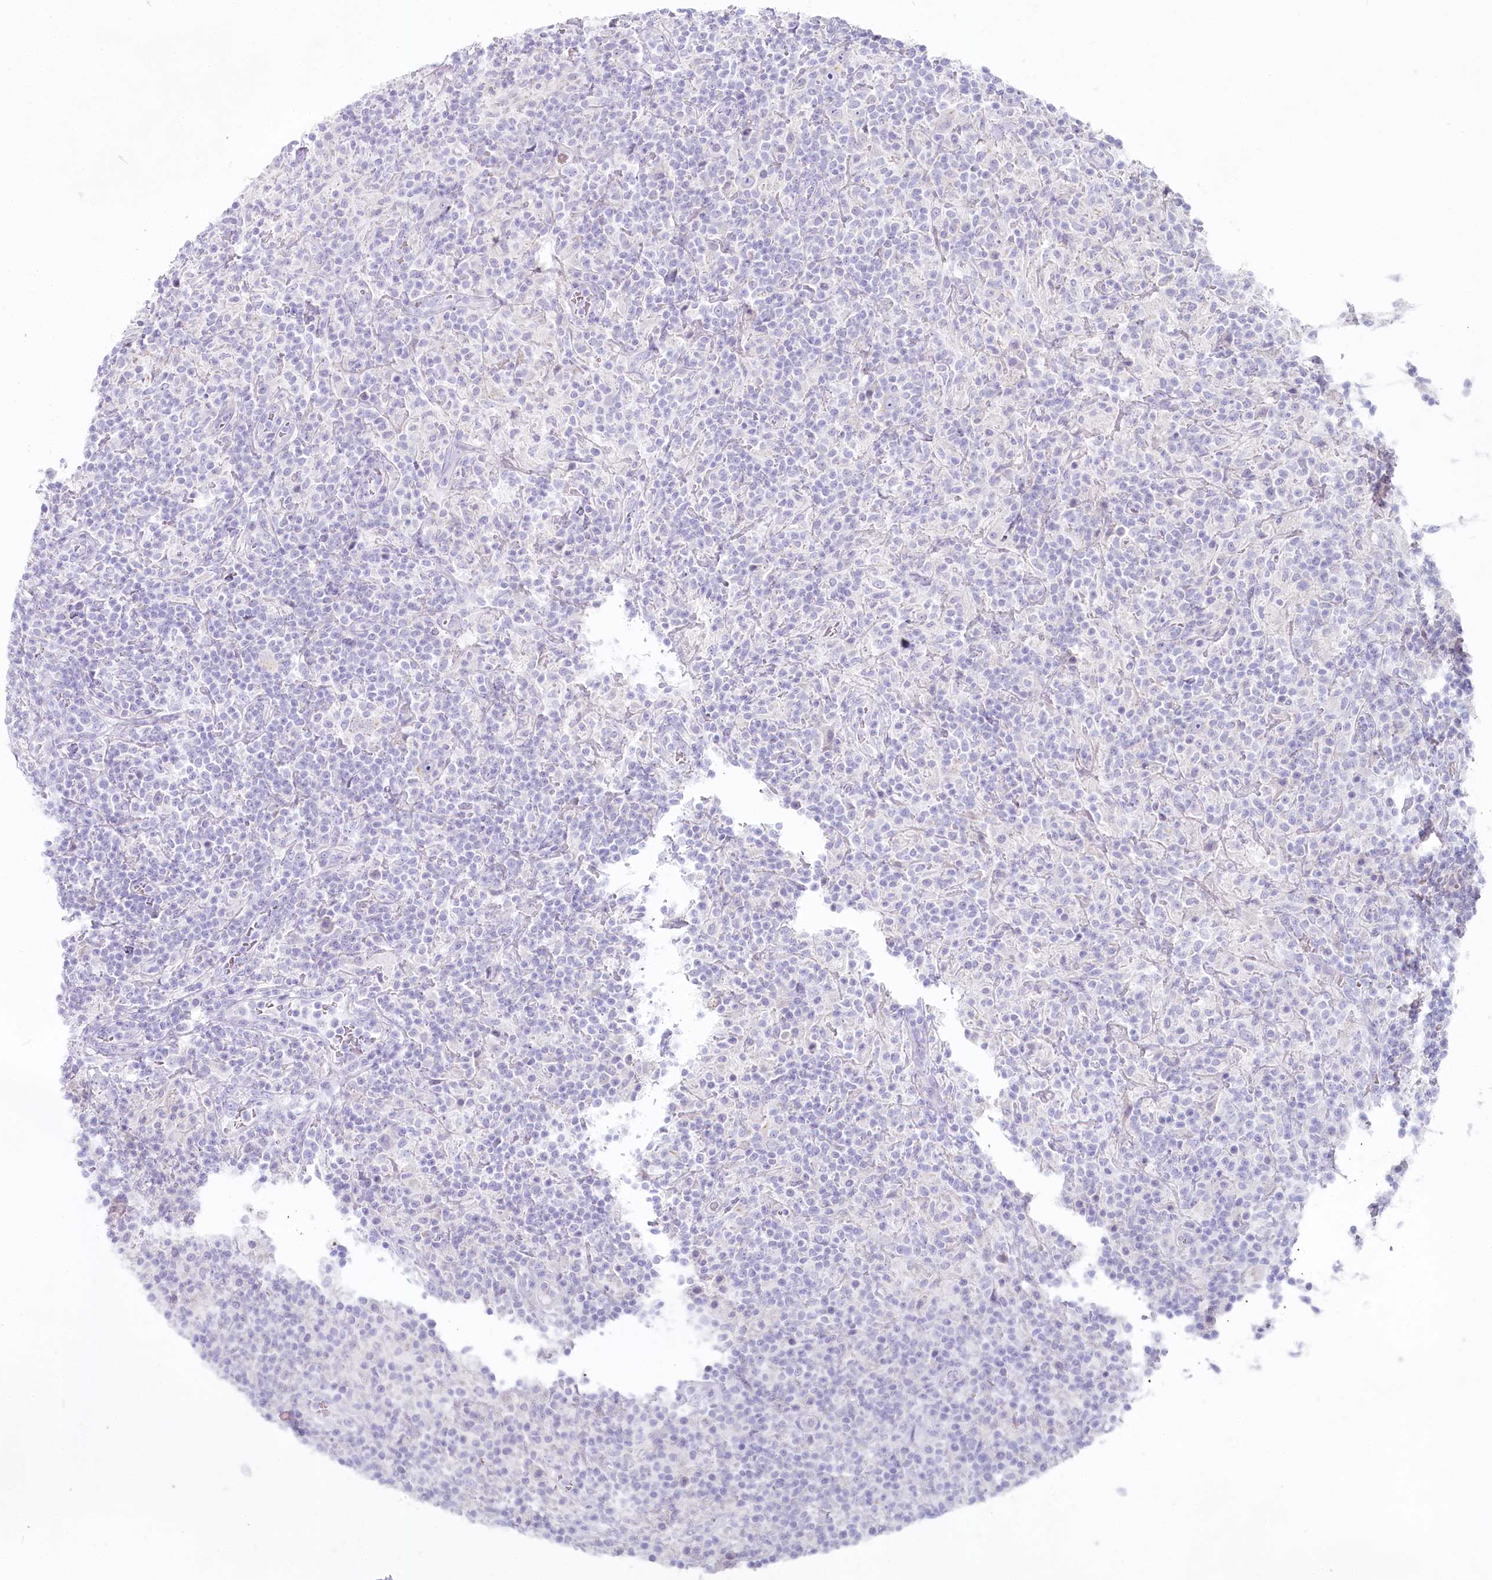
{"staining": {"intensity": "negative", "quantity": "none", "location": "none"}, "tissue": "lymphoma", "cell_type": "Tumor cells", "image_type": "cancer", "snomed": [{"axis": "morphology", "description": "Hodgkin's disease, NOS"}, {"axis": "topography", "description": "Lymph node"}], "caption": "The immunohistochemistry image has no significant positivity in tumor cells of Hodgkin's disease tissue.", "gene": "IFIT5", "patient": {"sex": "male", "age": 70}}